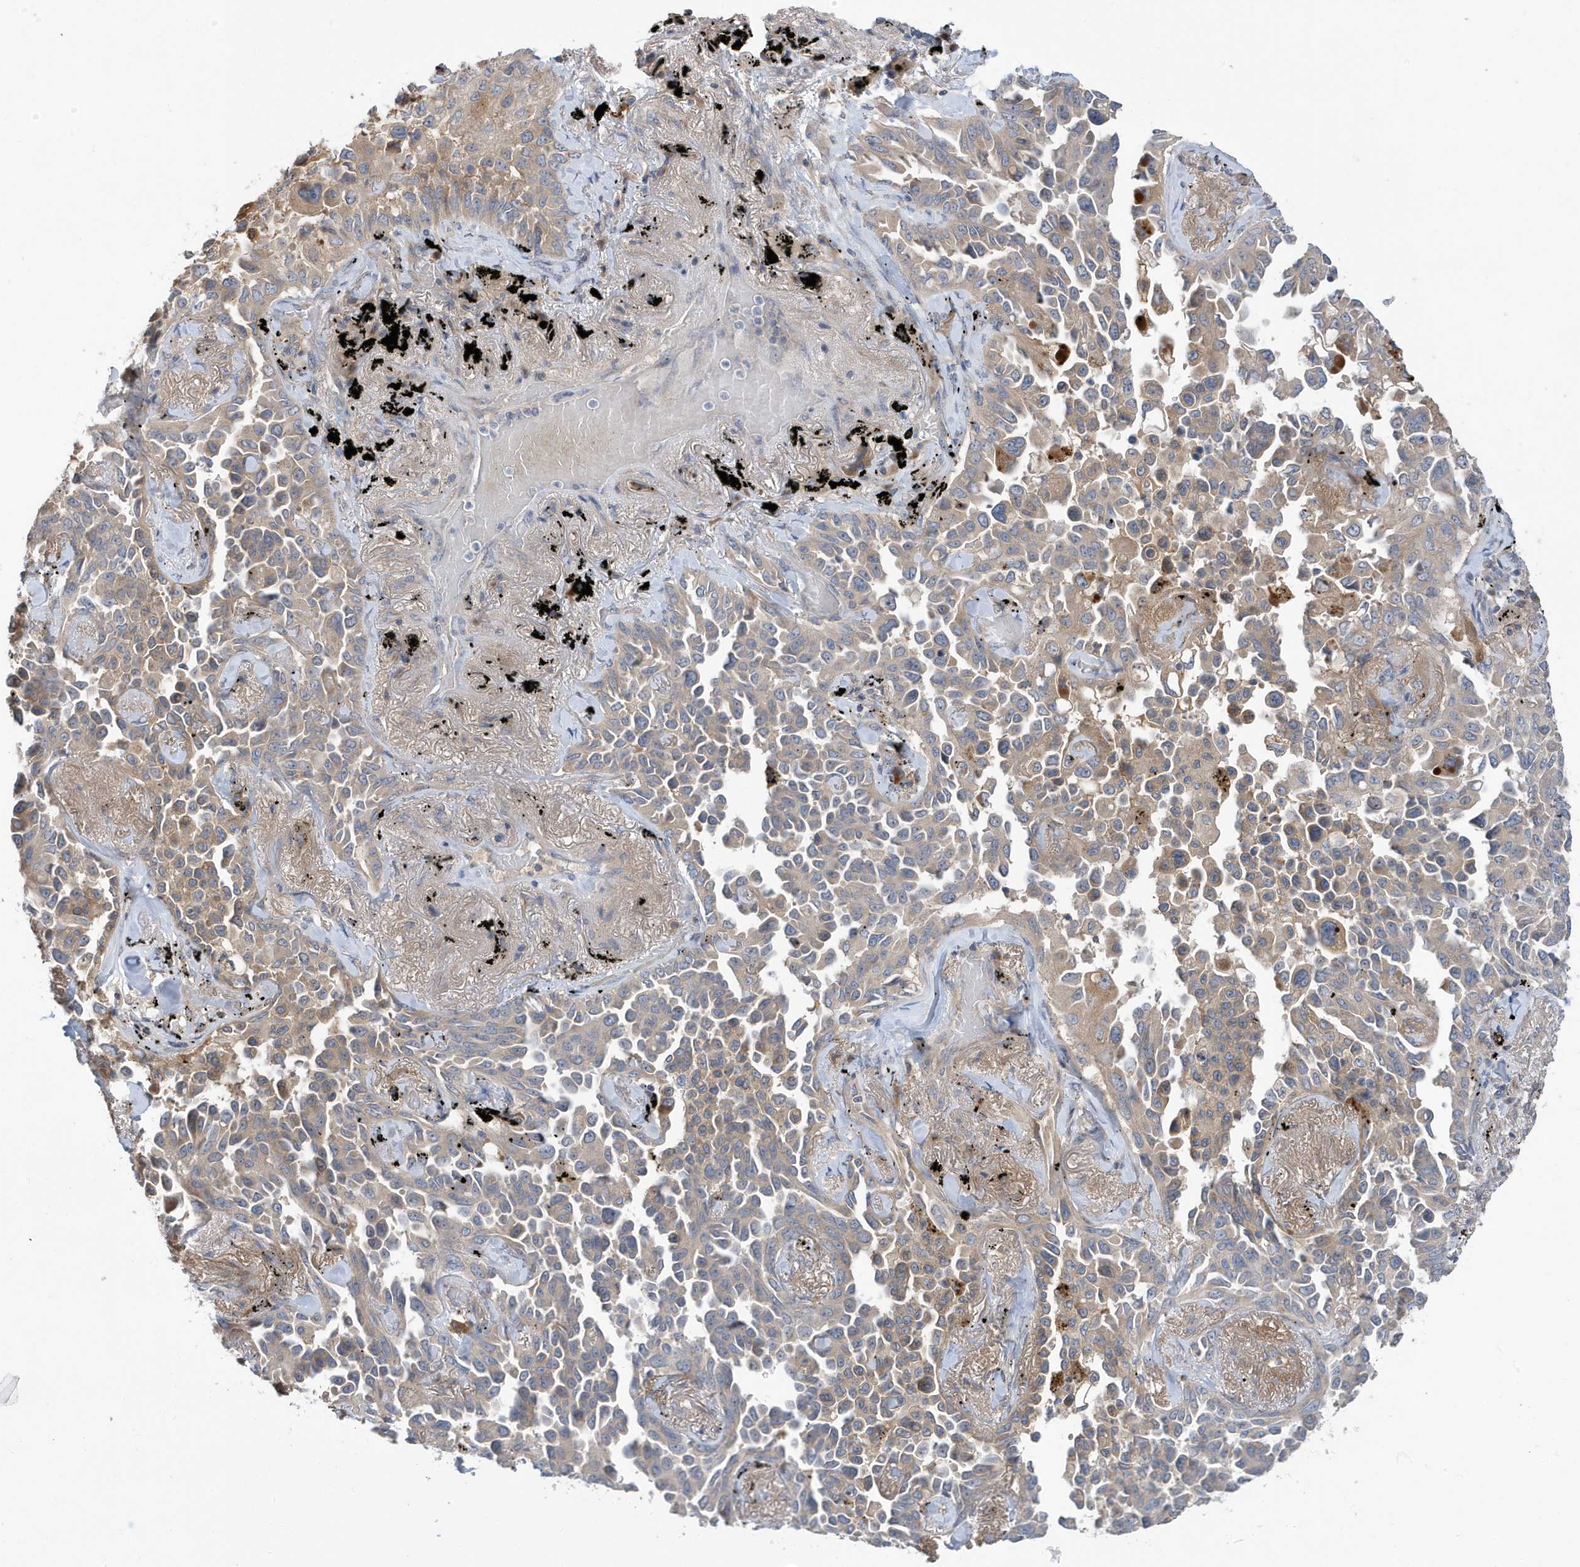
{"staining": {"intensity": "weak", "quantity": "<25%", "location": "cytoplasmic/membranous"}, "tissue": "lung cancer", "cell_type": "Tumor cells", "image_type": "cancer", "snomed": [{"axis": "morphology", "description": "Adenocarcinoma, NOS"}, {"axis": "topography", "description": "Lung"}], "caption": "IHC image of neoplastic tissue: human lung cancer (adenocarcinoma) stained with DAB shows no significant protein expression in tumor cells.", "gene": "LAPTM4A", "patient": {"sex": "female", "age": 67}}